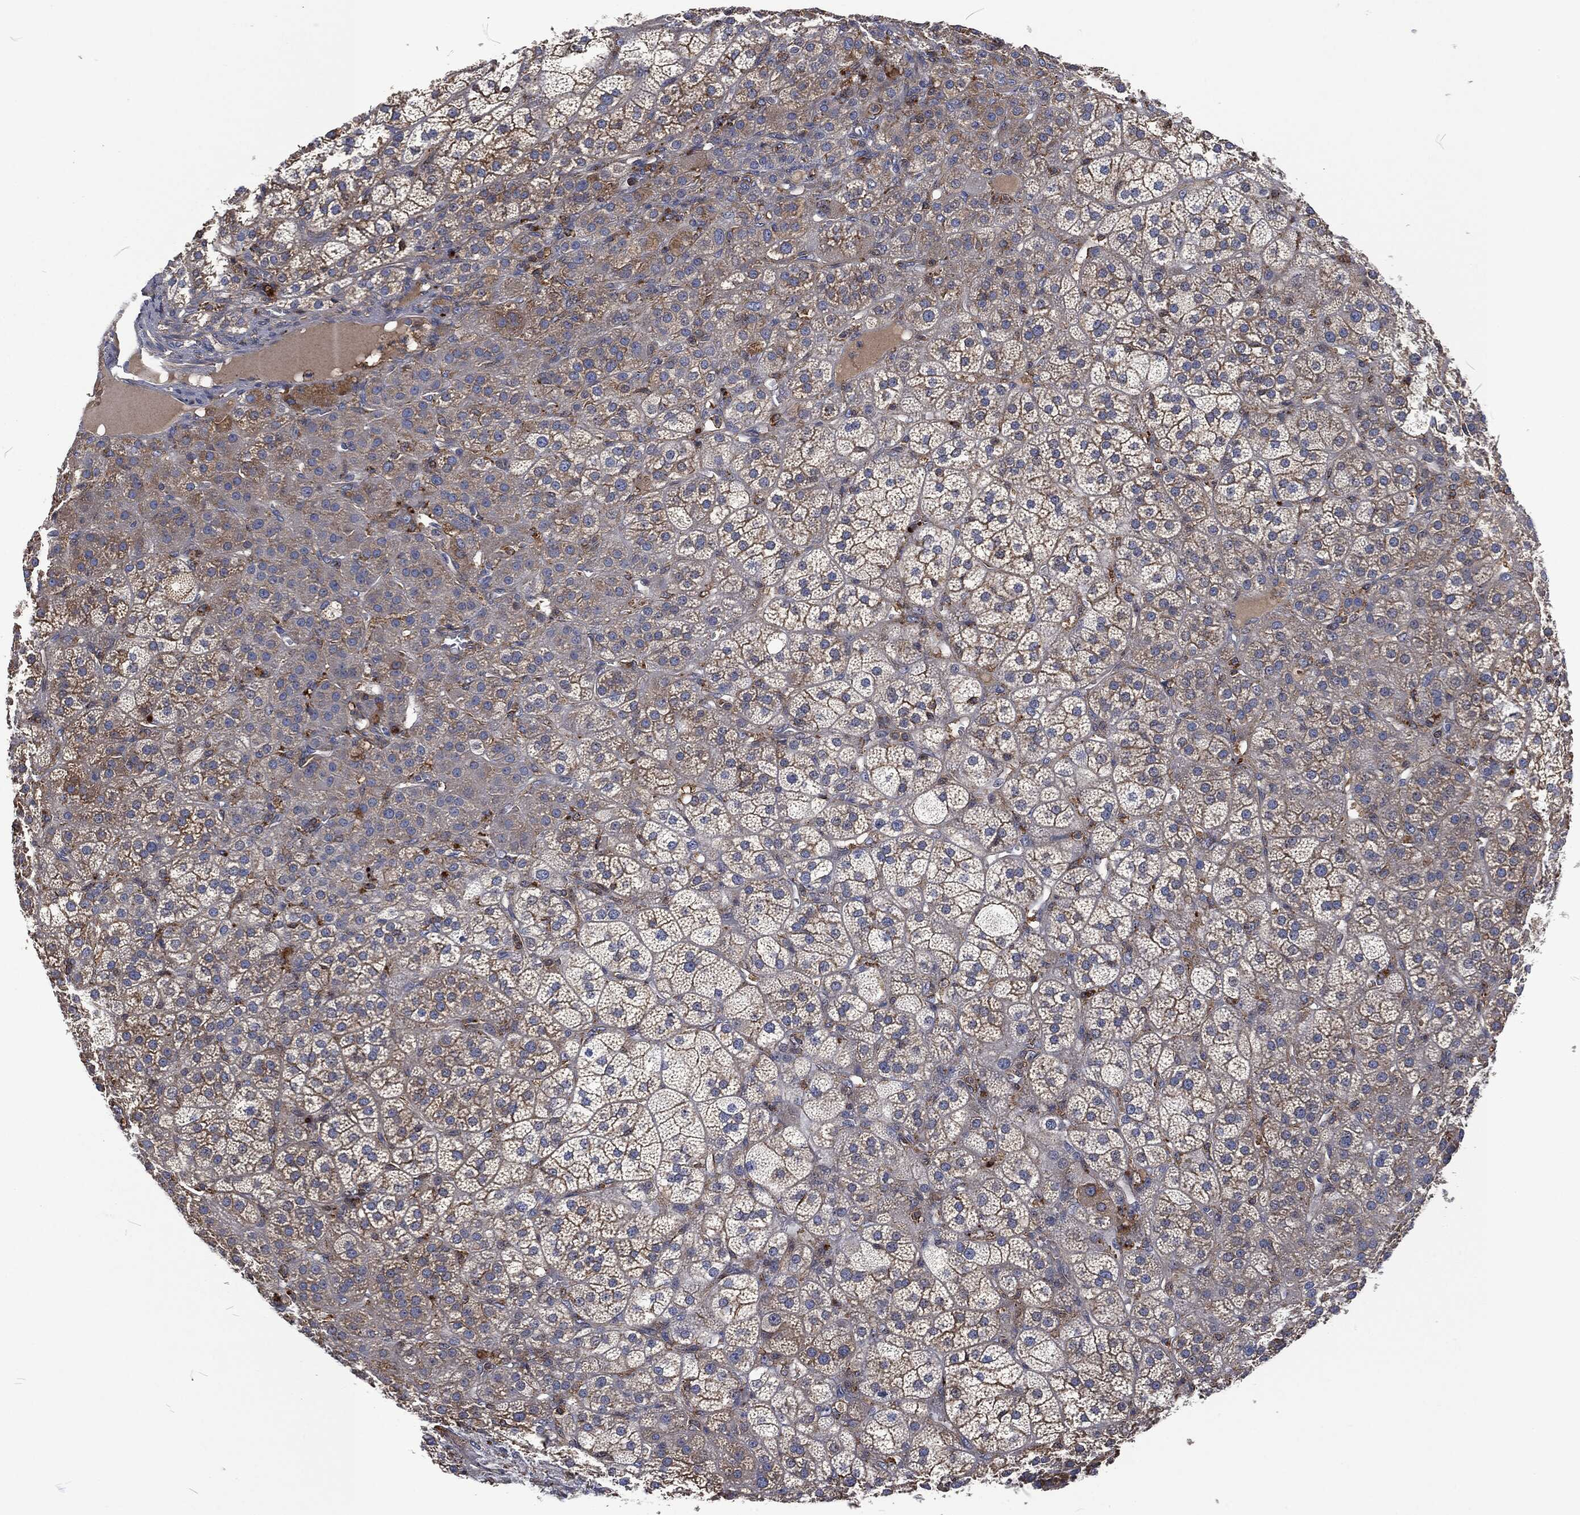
{"staining": {"intensity": "moderate", "quantity": "25%-75%", "location": "cytoplasmic/membranous"}, "tissue": "adrenal gland", "cell_type": "Glandular cells", "image_type": "normal", "snomed": [{"axis": "morphology", "description": "Normal tissue, NOS"}, {"axis": "topography", "description": "Adrenal gland"}], "caption": "This micrograph displays IHC staining of normal human adrenal gland, with medium moderate cytoplasmic/membranous expression in about 25%-75% of glandular cells.", "gene": "LGALS9", "patient": {"sex": "female", "age": 60}}